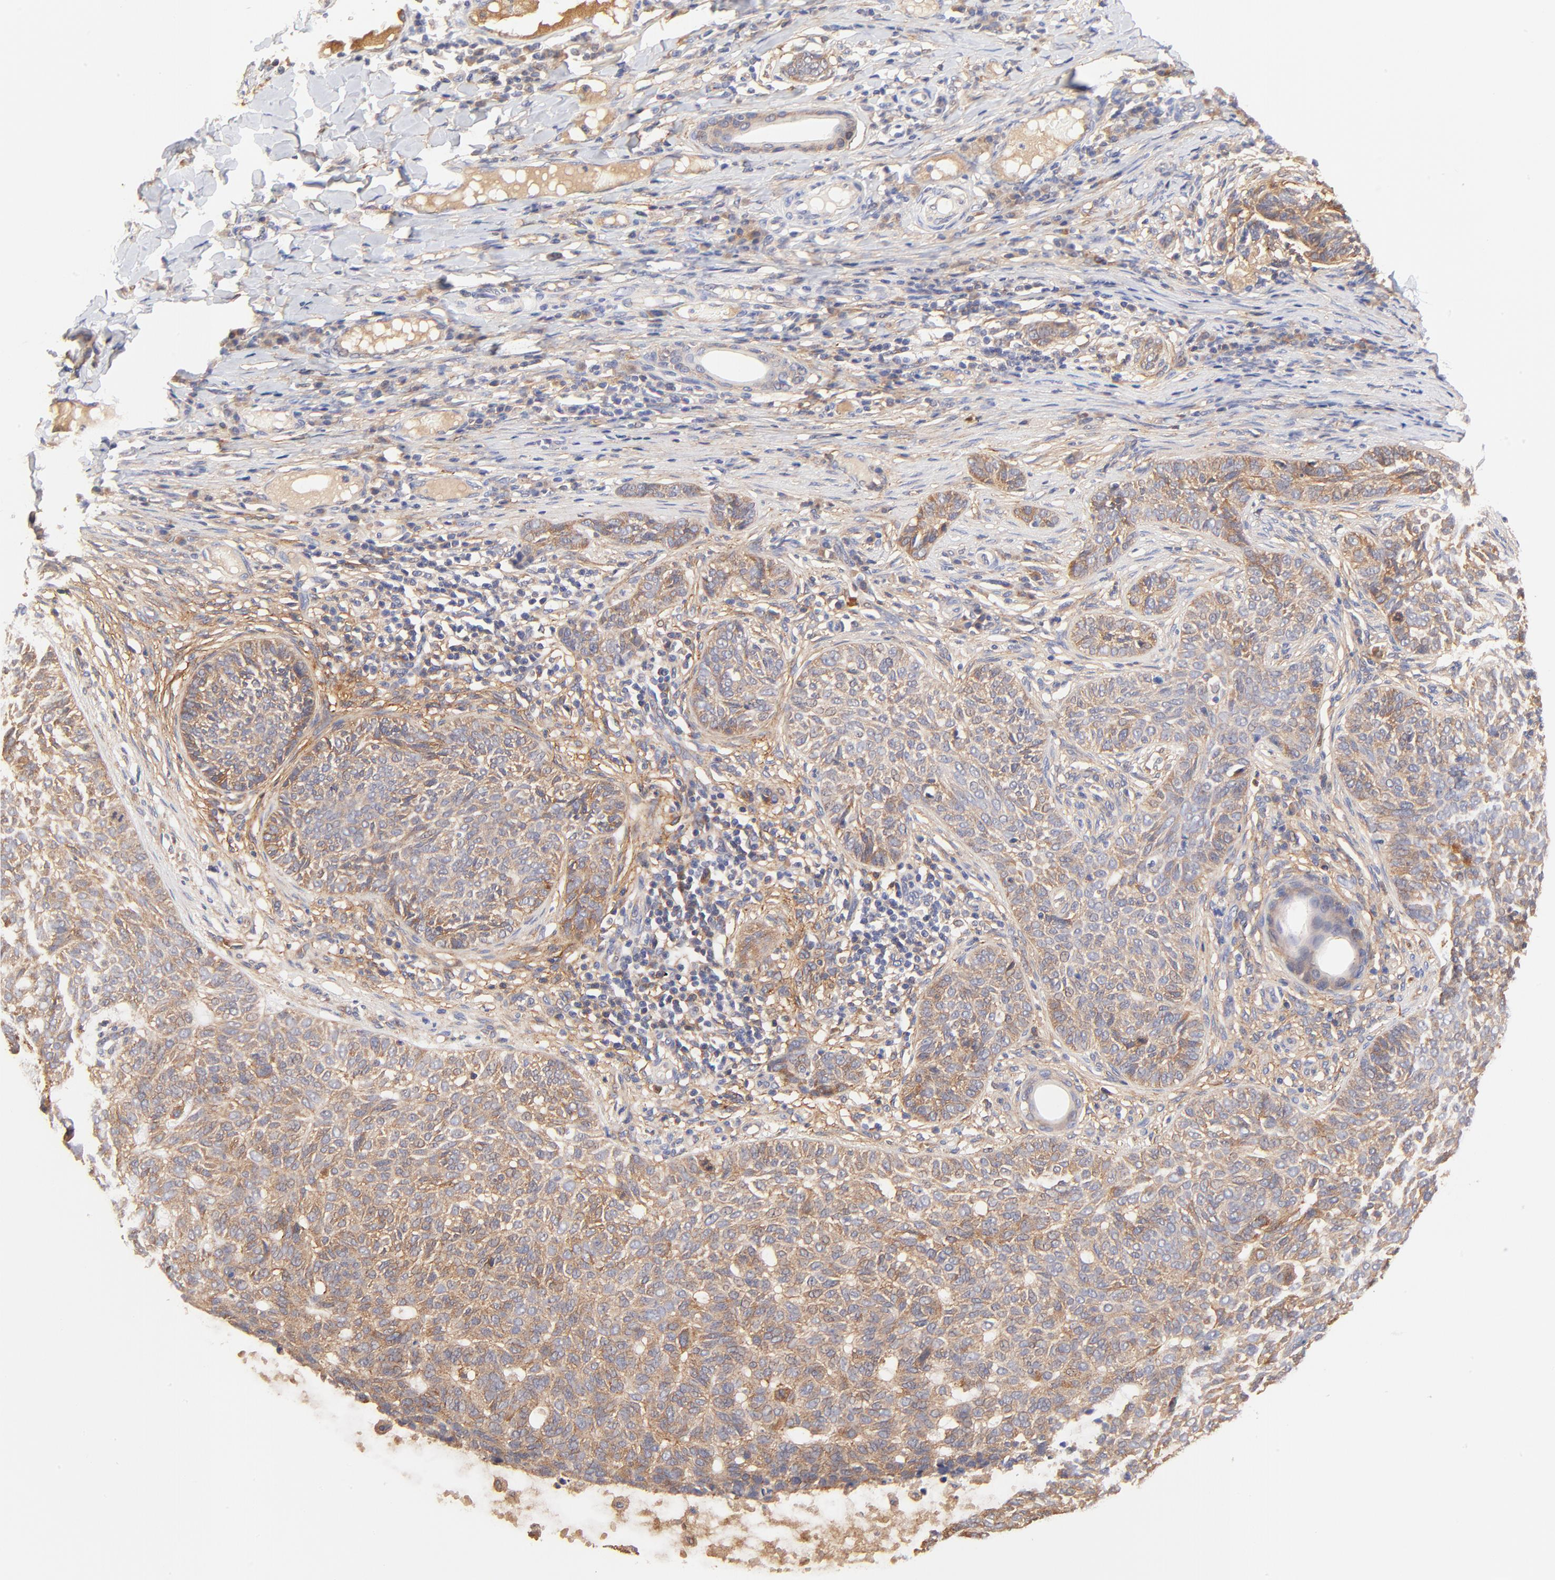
{"staining": {"intensity": "weak", "quantity": ">75%", "location": "cytoplasmic/membranous"}, "tissue": "skin cancer", "cell_type": "Tumor cells", "image_type": "cancer", "snomed": [{"axis": "morphology", "description": "Basal cell carcinoma"}, {"axis": "topography", "description": "Skin"}], "caption": "An image of basal cell carcinoma (skin) stained for a protein exhibits weak cytoplasmic/membranous brown staining in tumor cells. (DAB (3,3'-diaminobenzidine) IHC, brown staining for protein, blue staining for nuclei).", "gene": "PTK7", "patient": {"sex": "male", "age": 87}}